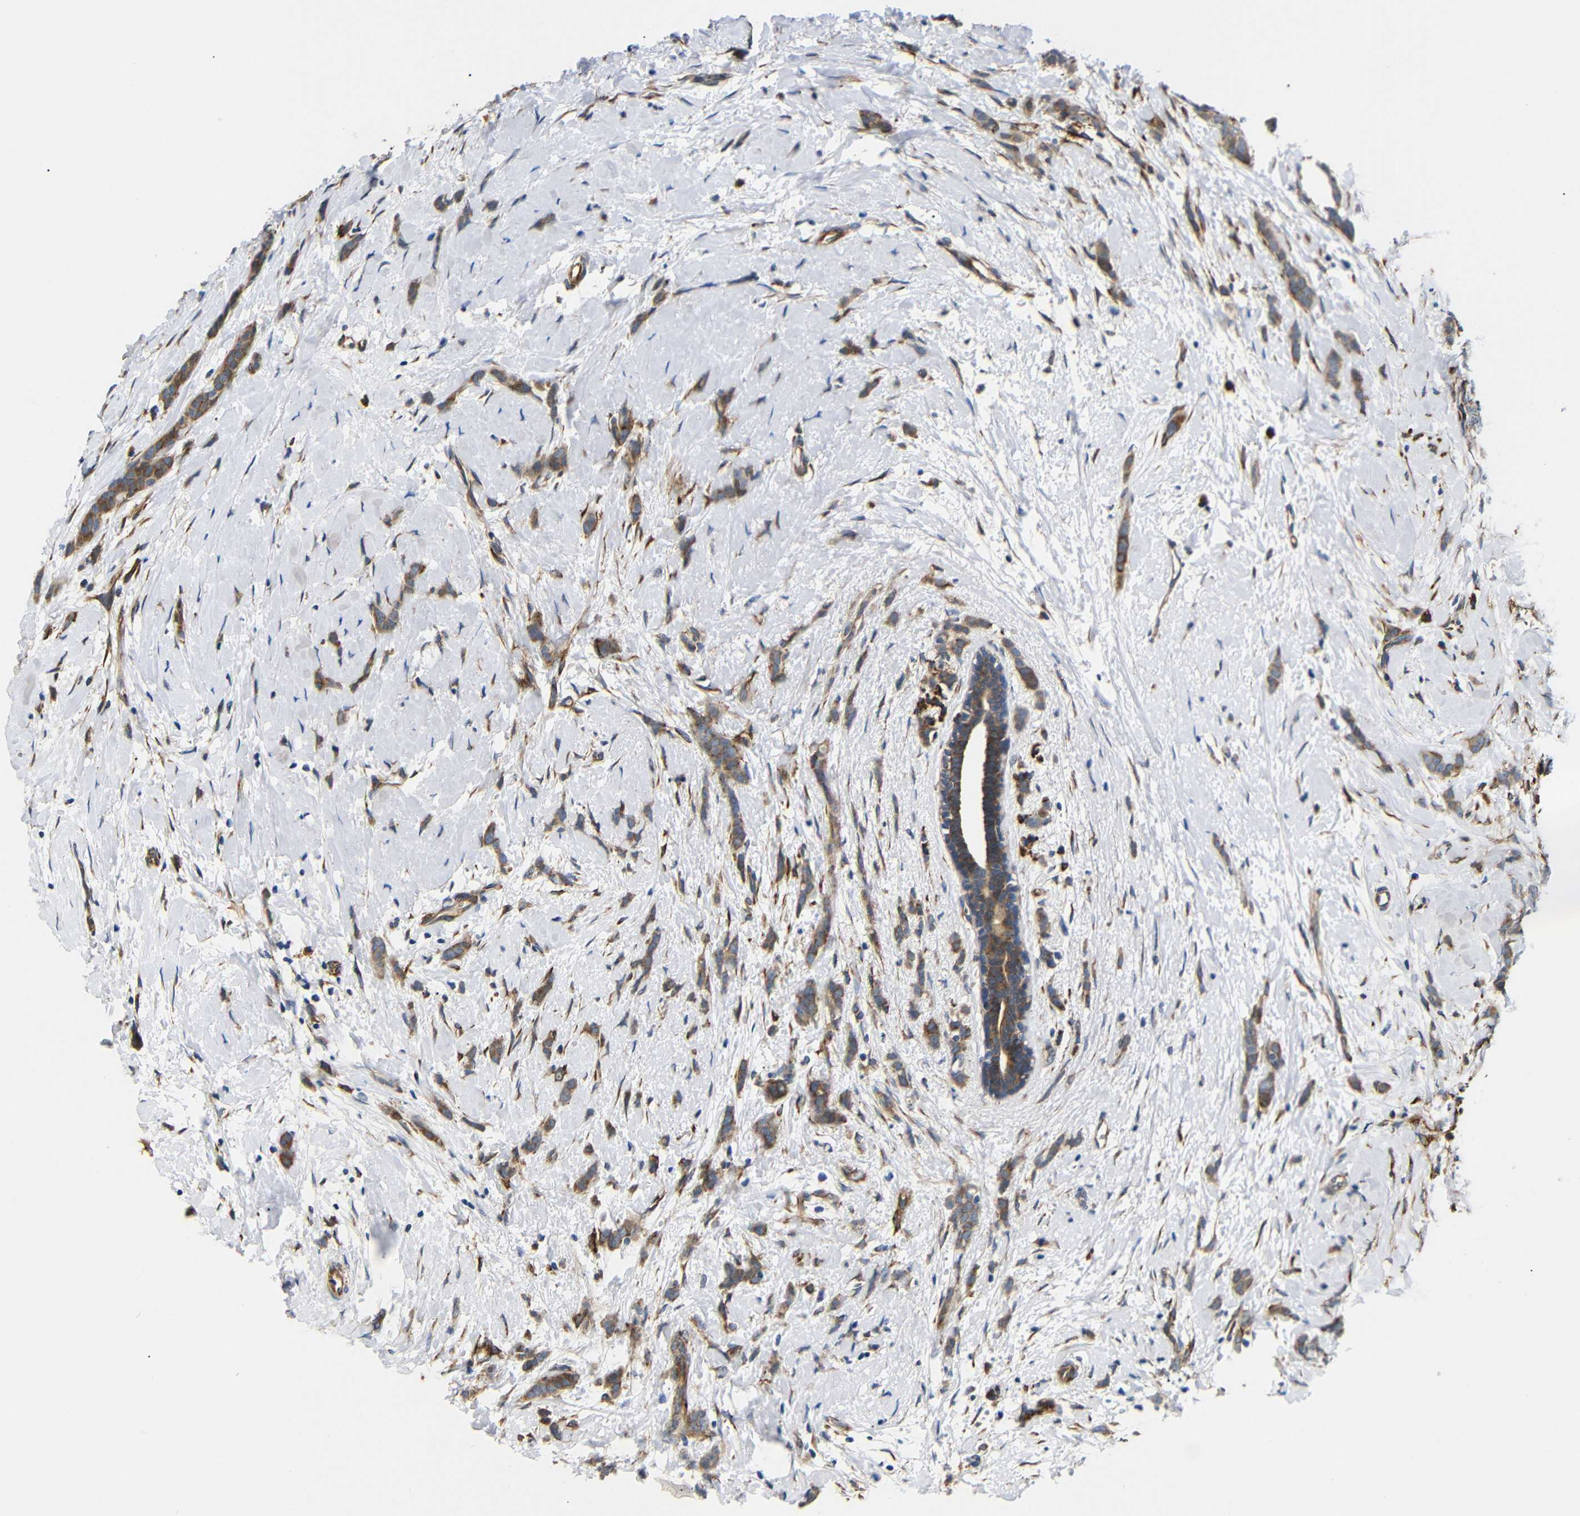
{"staining": {"intensity": "moderate", "quantity": ">75%", "location": "cytoplasmic/membranous"}, "tissue": "breast cancer", "cell_type": "Tumor cells", "image_type": "cancer", "snomed": [{"axis": "morphology", "description": "Lobular carcinoma, in situ"}, {"axis": "morphology", "description": "Lobular carcinoma"}, {"axis": "topography", "description": "Breast"}], "caption": "Protein staining of breast cancer (lobular carcinoma) tissue exhibits moderate cytoplasmic/membranous expression in about >75% of tumor cells.", "gene": "KANK4", "patient": {"sex": "female", "age": 41}}